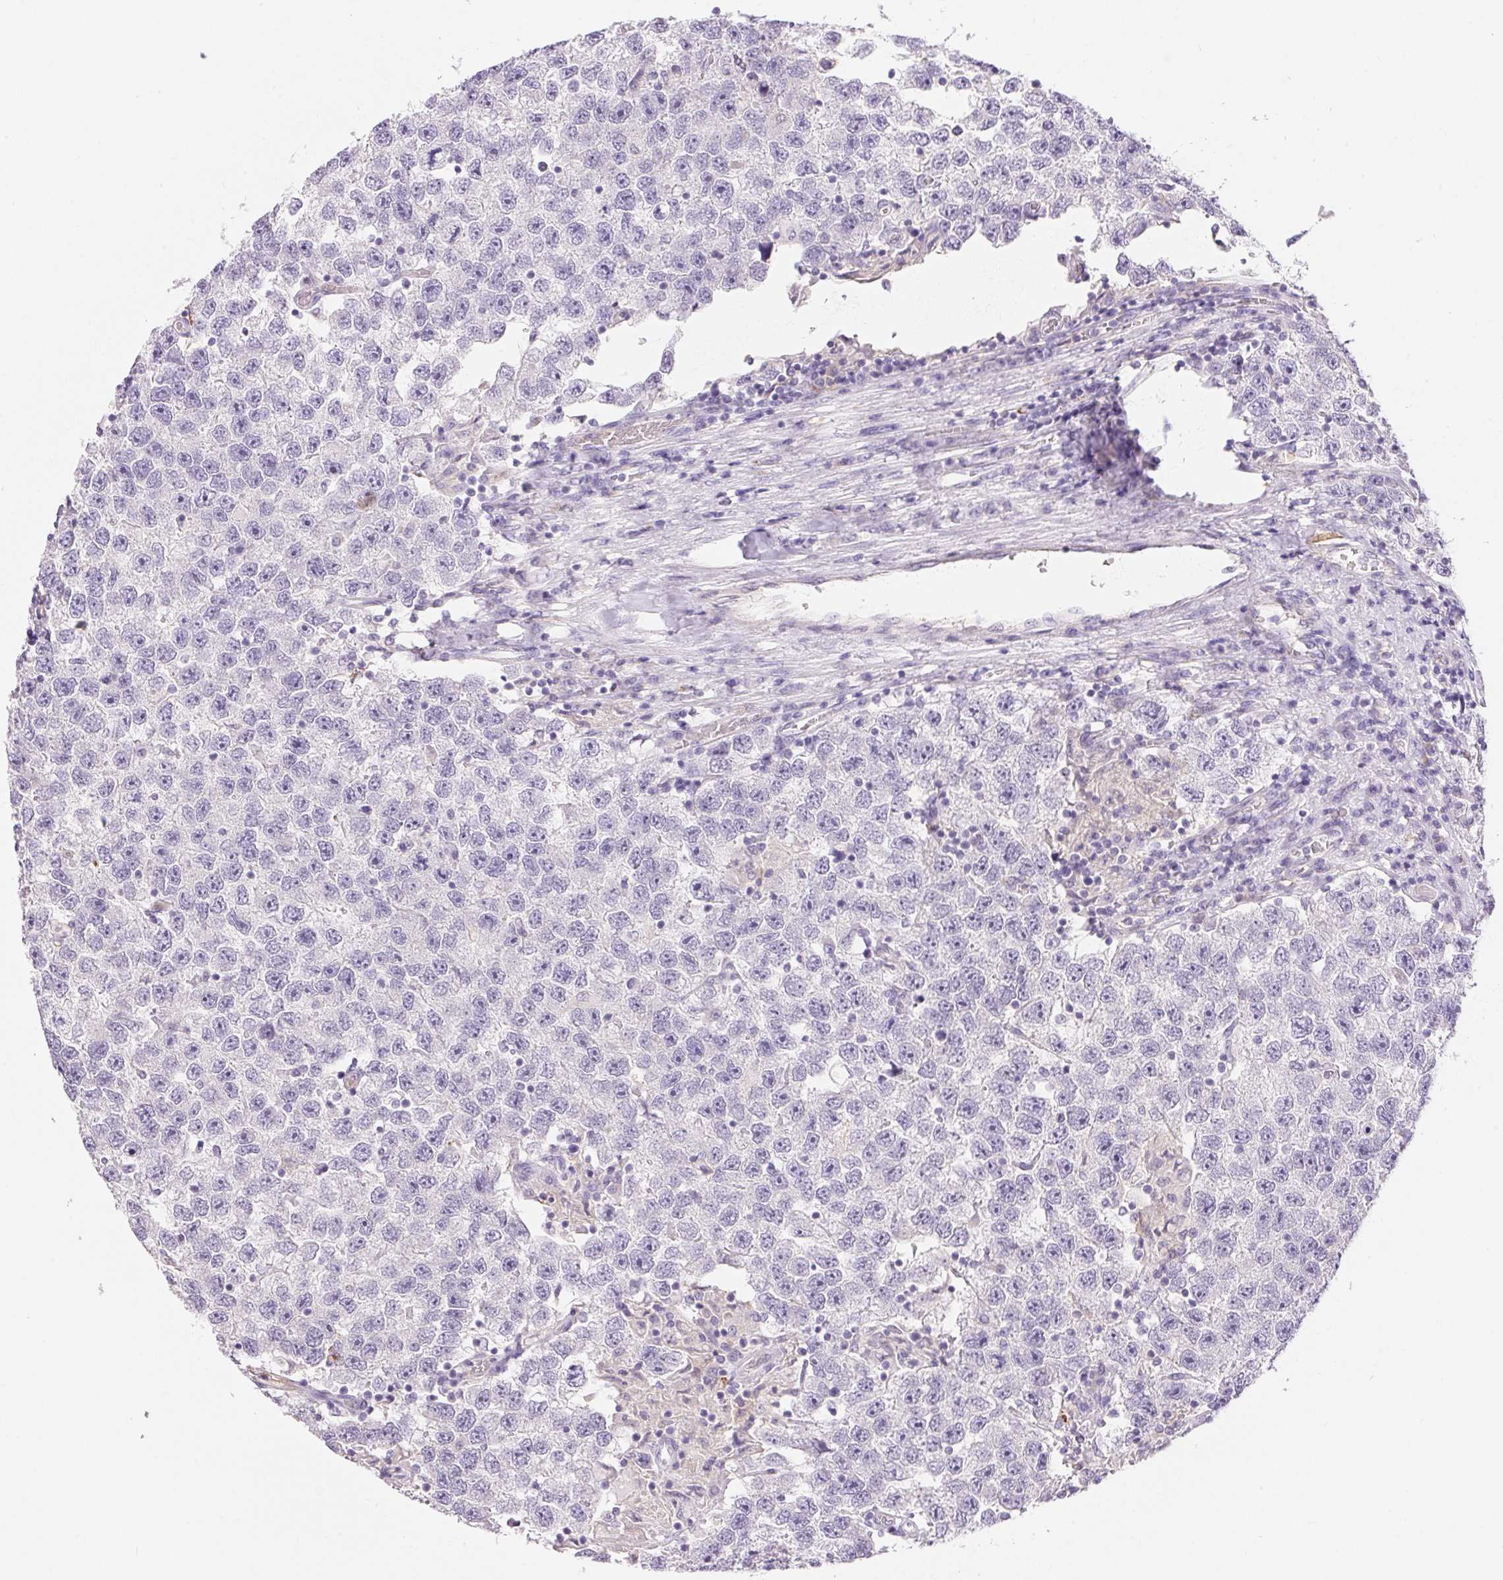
{"staining": {"intensity": "negative", "quantity": "none", "location": "none"}, "tissue": "testis cancer", "cell_type": "Tumor cells", "image_type": "cancer", "snomed": [{"axis": "morphology", "description": "Seminoma, NOS"}, {"axis": "topography", "description": "Testis"}], "caption": "Tumor cells are negative for protein expression in human seminoma (testis).", "gene": "PNLIPRP3", "patient": {"sex": "male", "age": 26}}